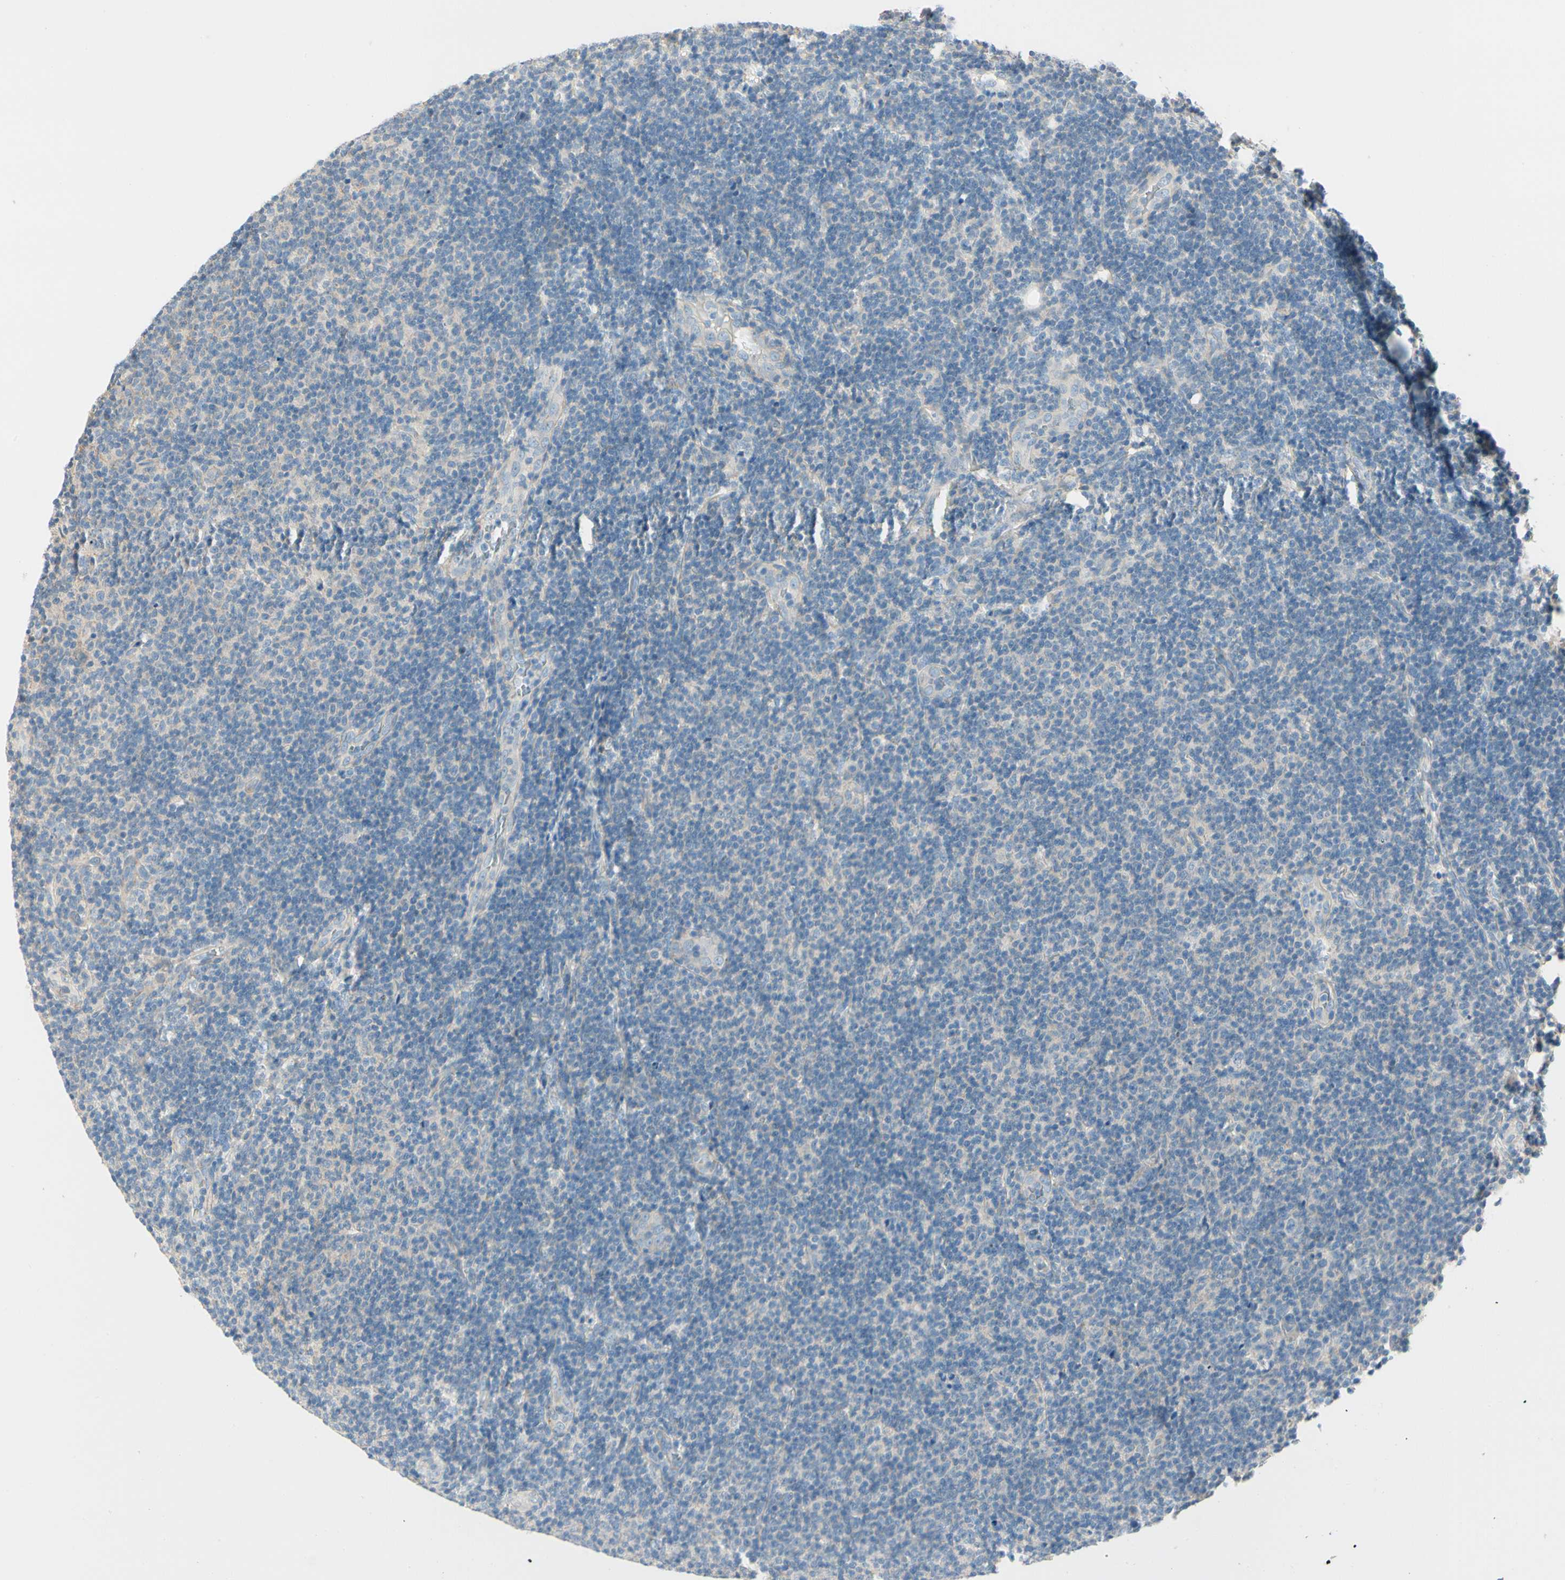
{"staining": {"intensity": "negative", "quantity": "none", "location": "none"}, "tissue": "lymphoma", "cell_type": "Tumor cells", "image_type": "cancer", "snomed": [{"axis": "morphology", "description": "Malignant lymphoma, non-Hodgkin's type, Low grade"}, {"axis": "topography", "description": "Lymph node"}], "caption": "This is a photomicrograph of IHC staining of lymphoma, which shows no staining in tumor cells. The staining is performed using DAB (3,3'-diaminobenzidine) brown chromogen with nuclei counter-stained in using hematoxylin.", "gene": "DUSP12", "patient": {"sex": "male", "age": 83}}